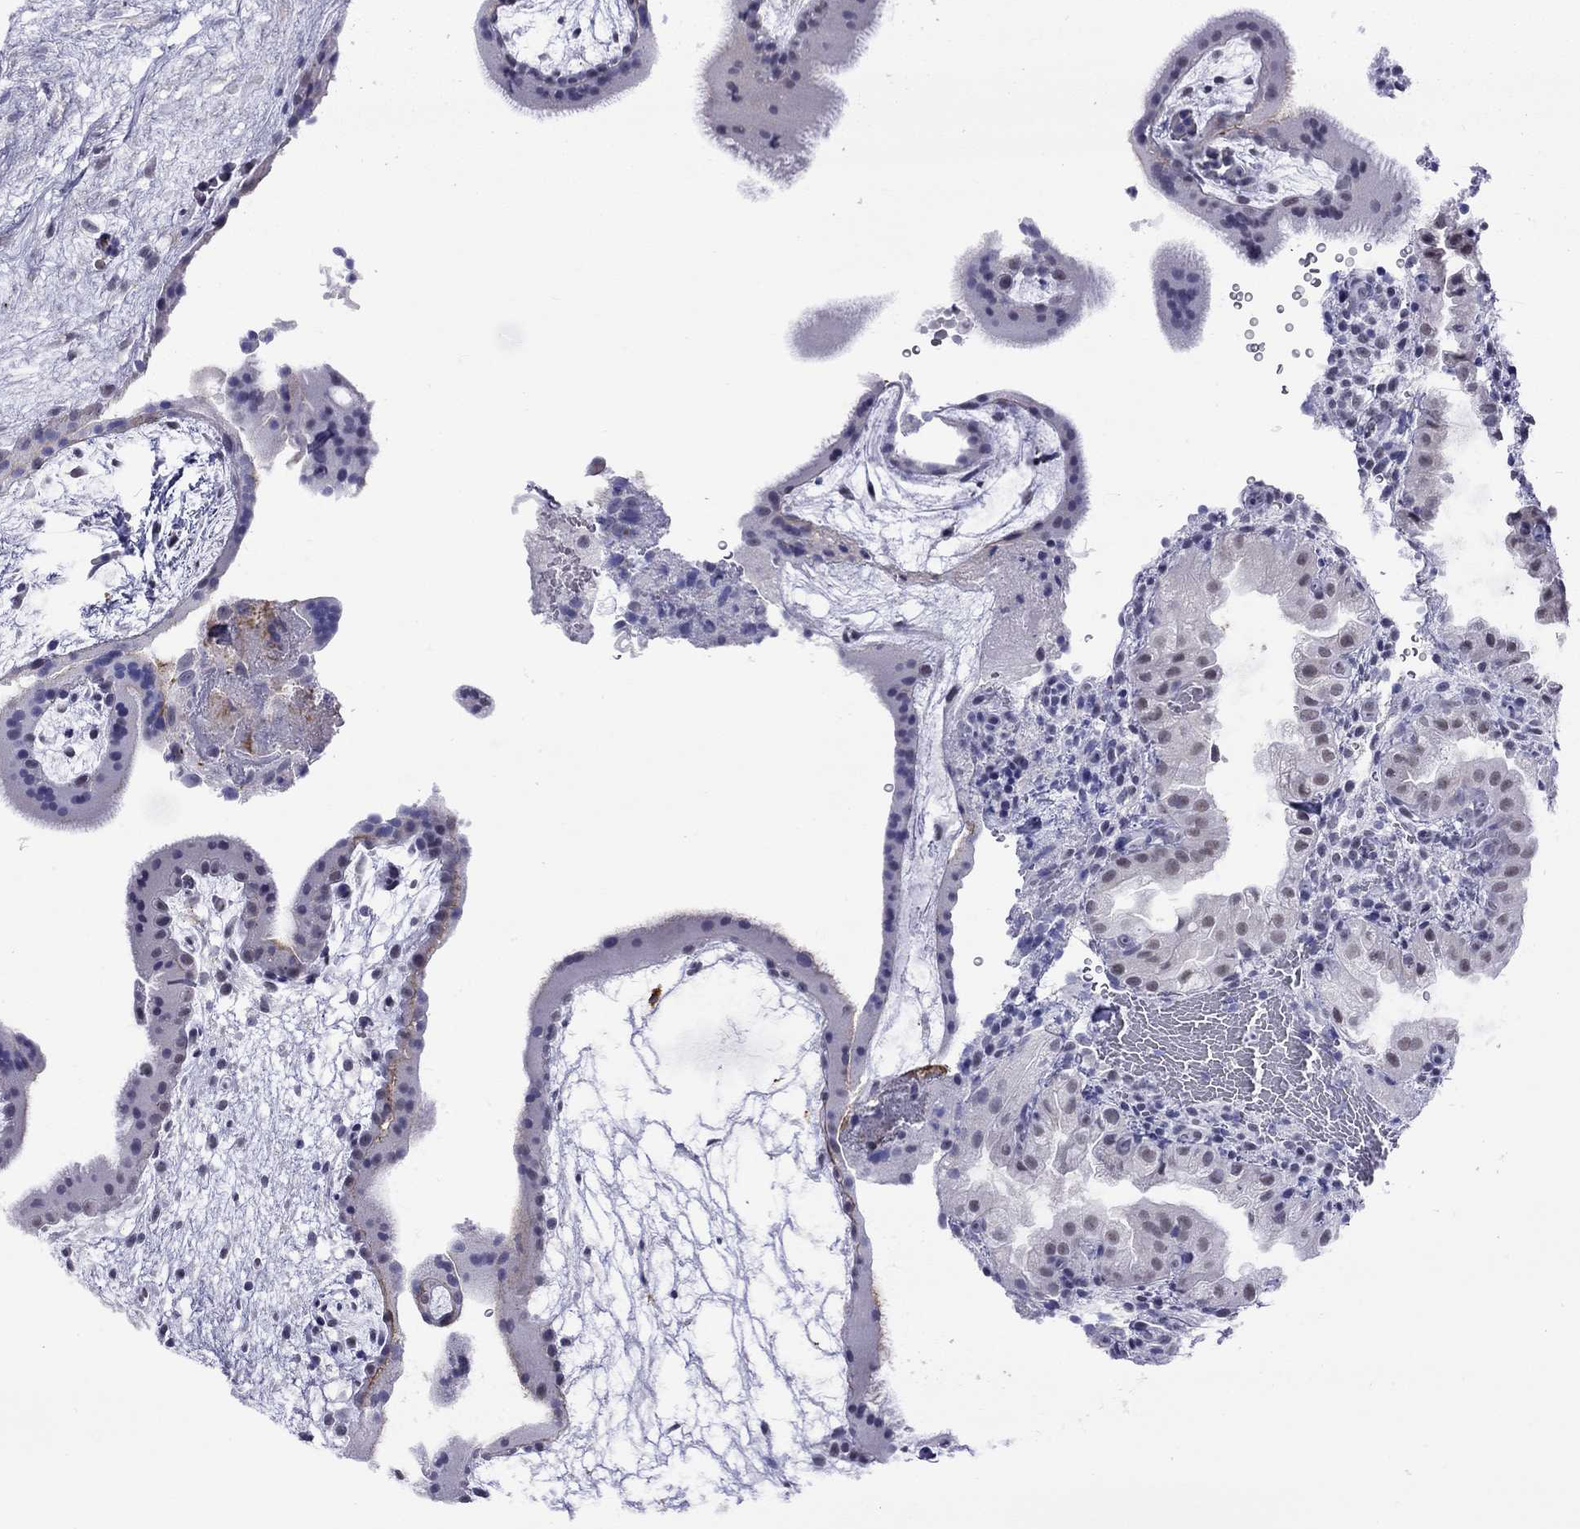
{"staining": {"intensity": "negative", "quantity": "none", "location": "none"}, "tissue": "placenta", "cell_type": "Decidual cells", "image_type": "normal", "snomed": [{"axis": "morphology", "description": "Normal tissue, NOS"}, {"axis": "topography", "description": "Placenta"}], "caption": "Human placenta stained for a protein using immunohistochemistry (IHC) reveals no staining in decidual cells.", "gene": "SLC30A8", "patient": {"sex": "female", "age": 19}}